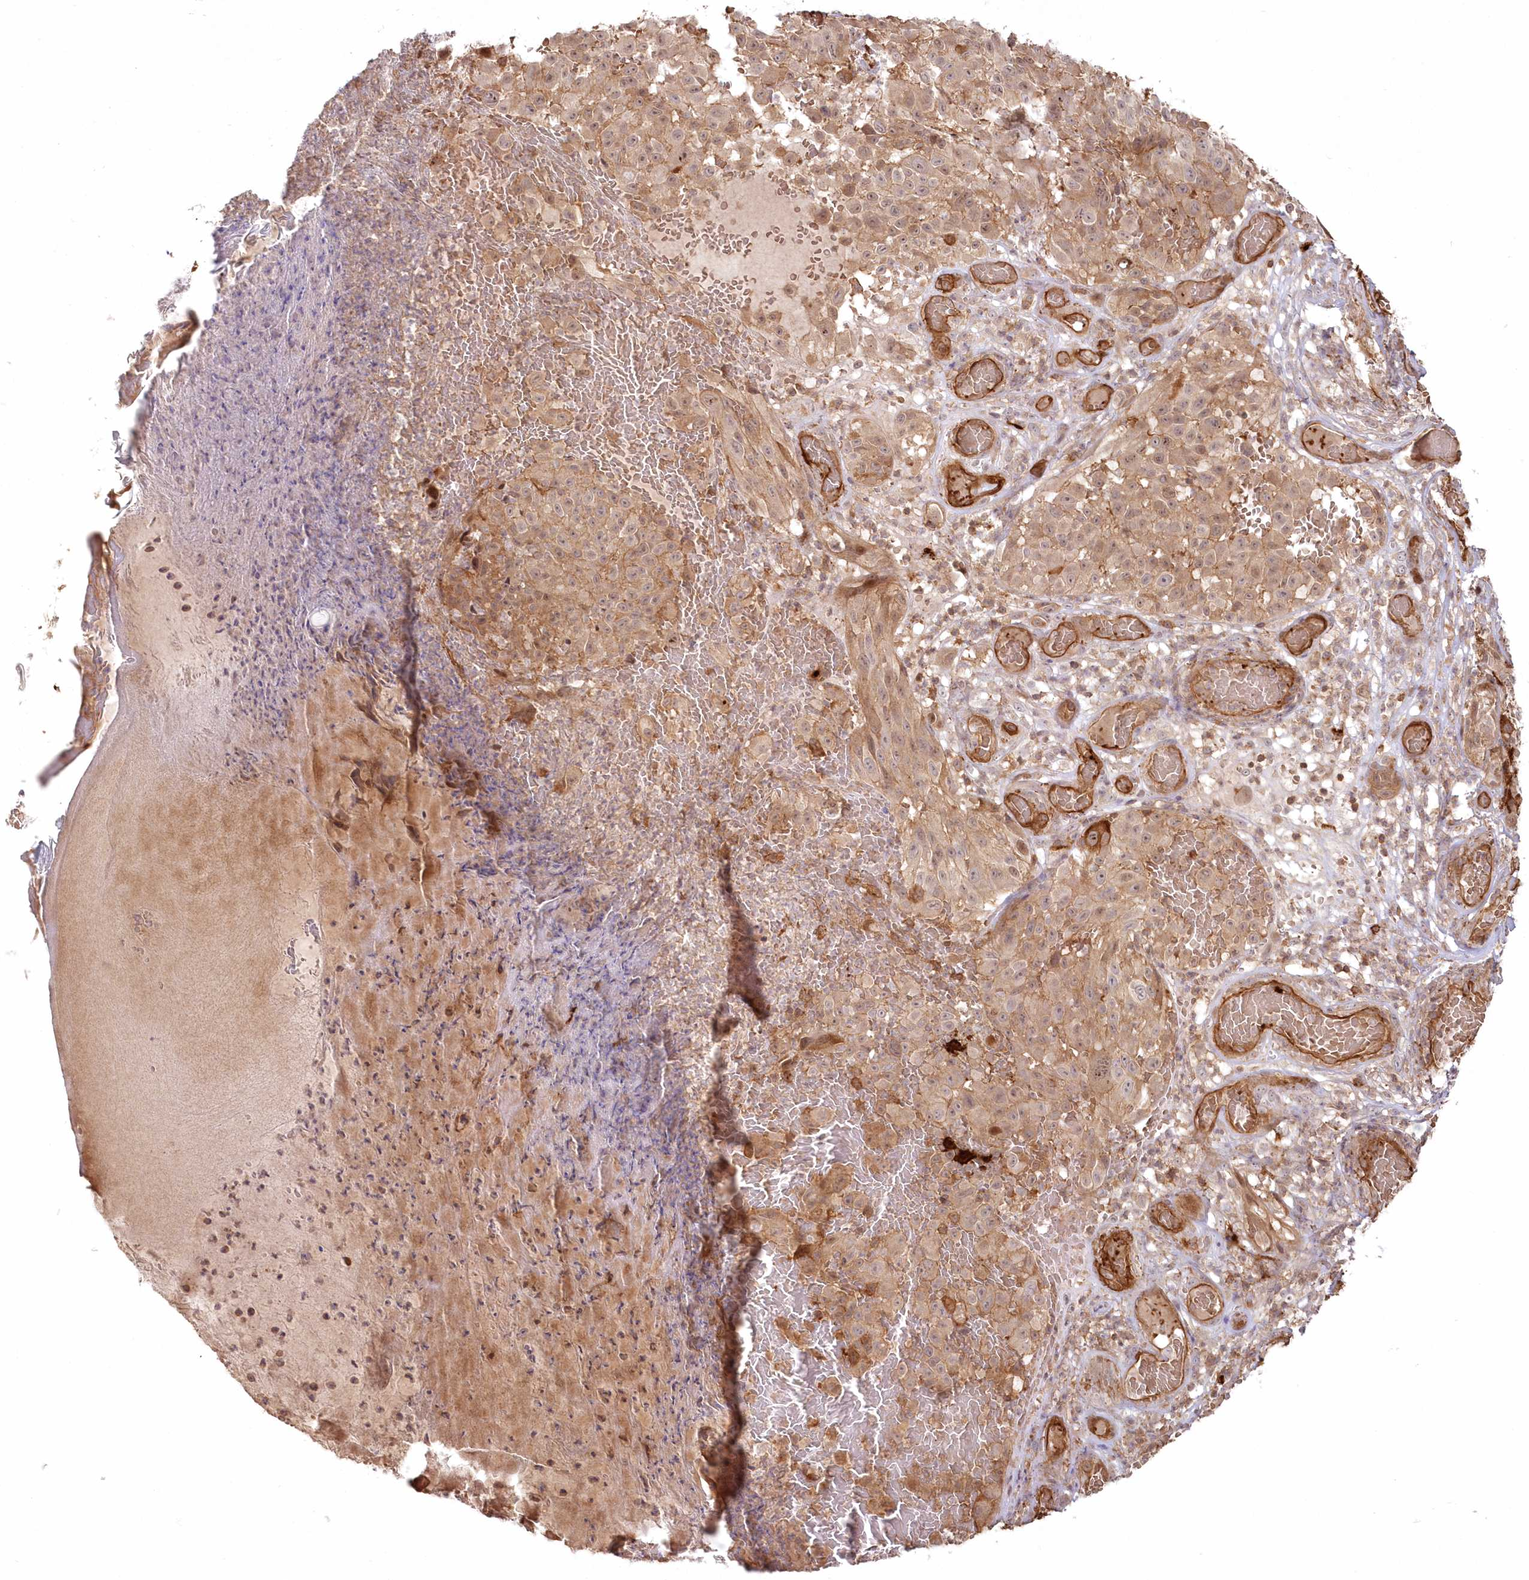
{"staining": {"intensity": "moderate", "quantity": ">75%", "location": "cytoplasmic/membranous"}, "tissue": "melanoma", "cell_type": "Tumor cells", "image_type": "cancer", "snomed": [{"axis": "morphology", "description": "Malignant melanoma, NOS"}, {"axis": "topography", "description": "Skin"}], "caption": "IHC of human malignant melanoma exhibits medium levels of moderate cytoplasmic/membranous expression in approximately >75% of tumor cells. The staining was performed using DAB (3,3'-diaminobenzidine), with brown indicating positive protein expression. Nuclei are stained blue with hematoxylin.", "gene": "RGCC", "patient": {"sex": "male", "age": 83}}